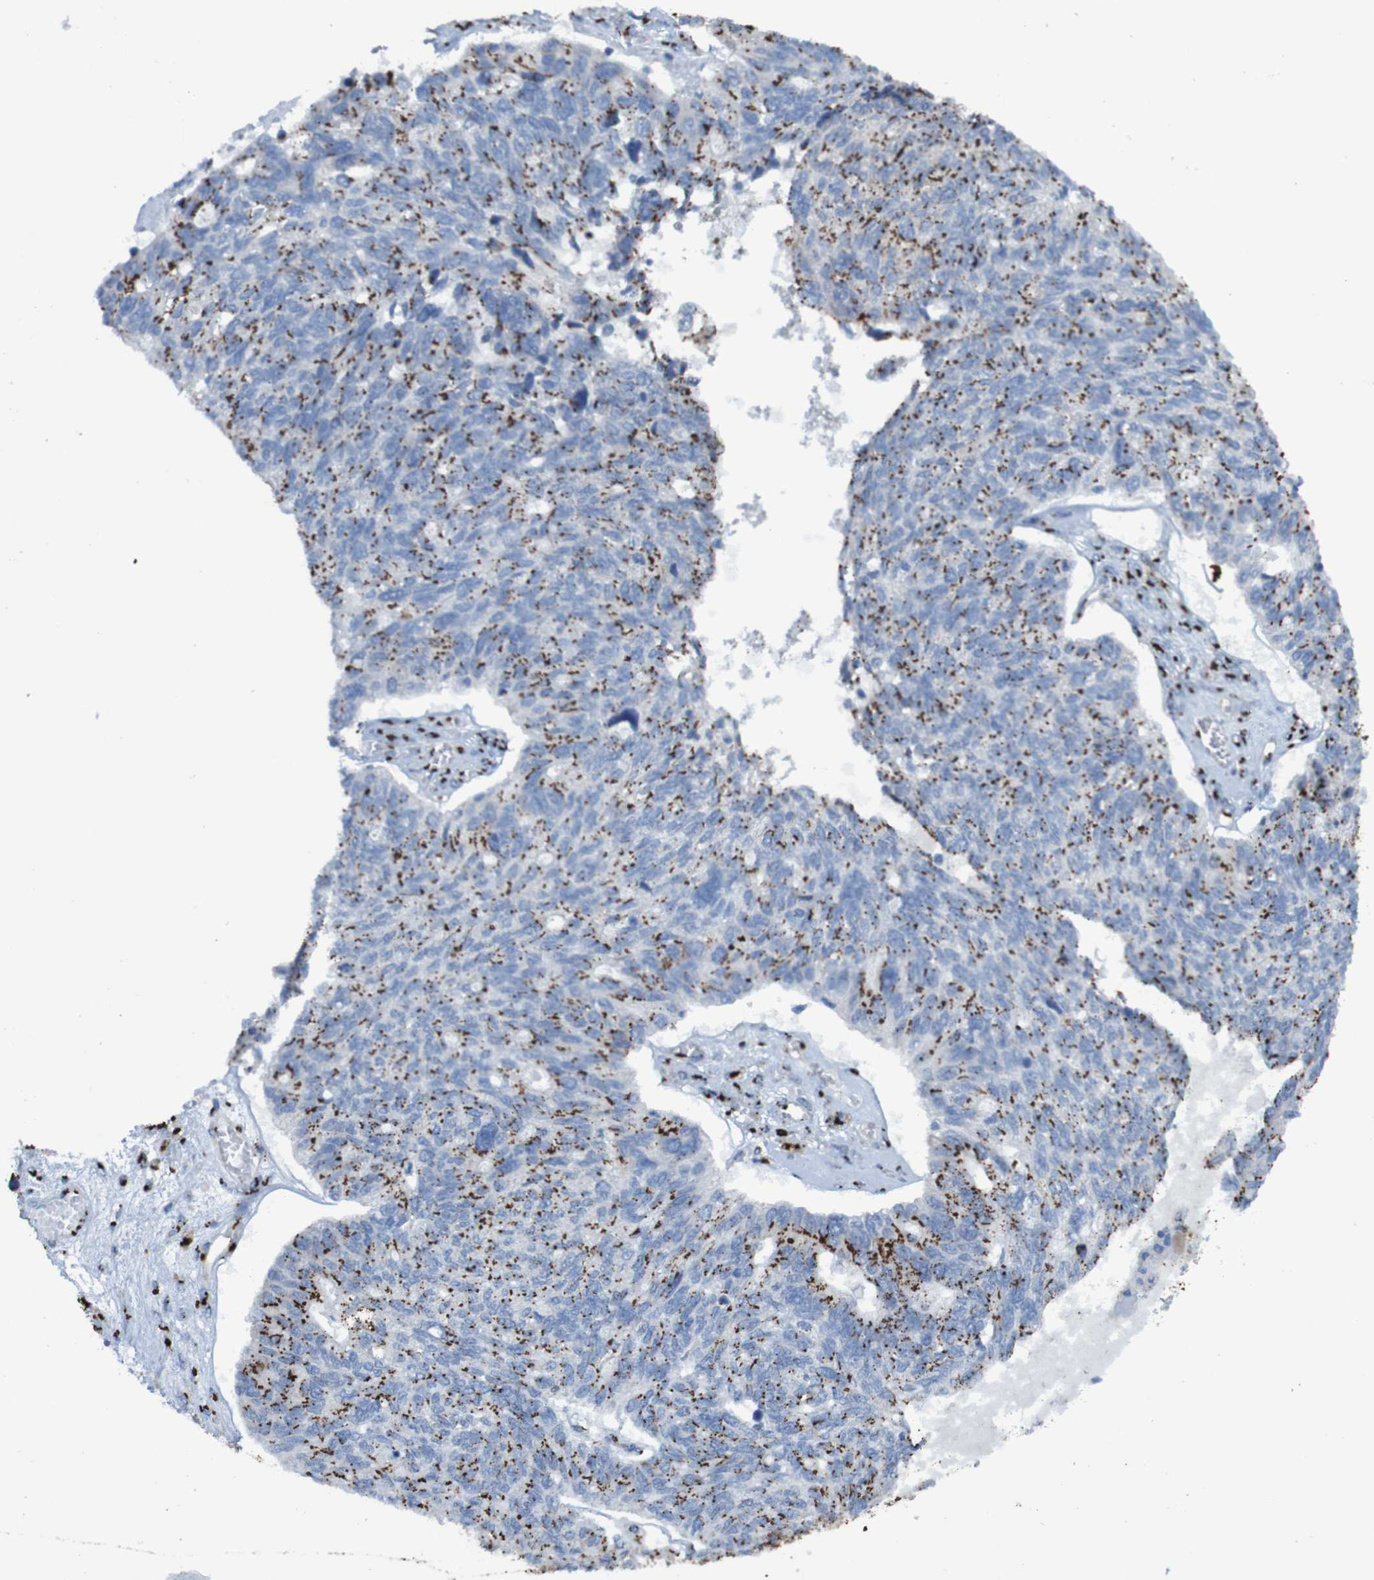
{"staining": {"intensity": "strong", "quantity": ">75%", "location": "cytoplasmic/membranous"}, "tissue": "ovarian cancer", "cell_type": "Tumor cells", "image_type": "cancer", "snomed": [{"axis": "morphology", "description": "Cystadenocarcinoma, serous, NOS"}, {"axis": "topography", "description": "Ovary"}], "caption": "DAB immunohistochemical staining of human serous cystadenocarcinoma (ovarian) reveals strong cytoplasmic/membranous protein expression in about >75% of tumor cells.", "gene": "GOLM1", "patient": {"sex": "female", "age": 79}}